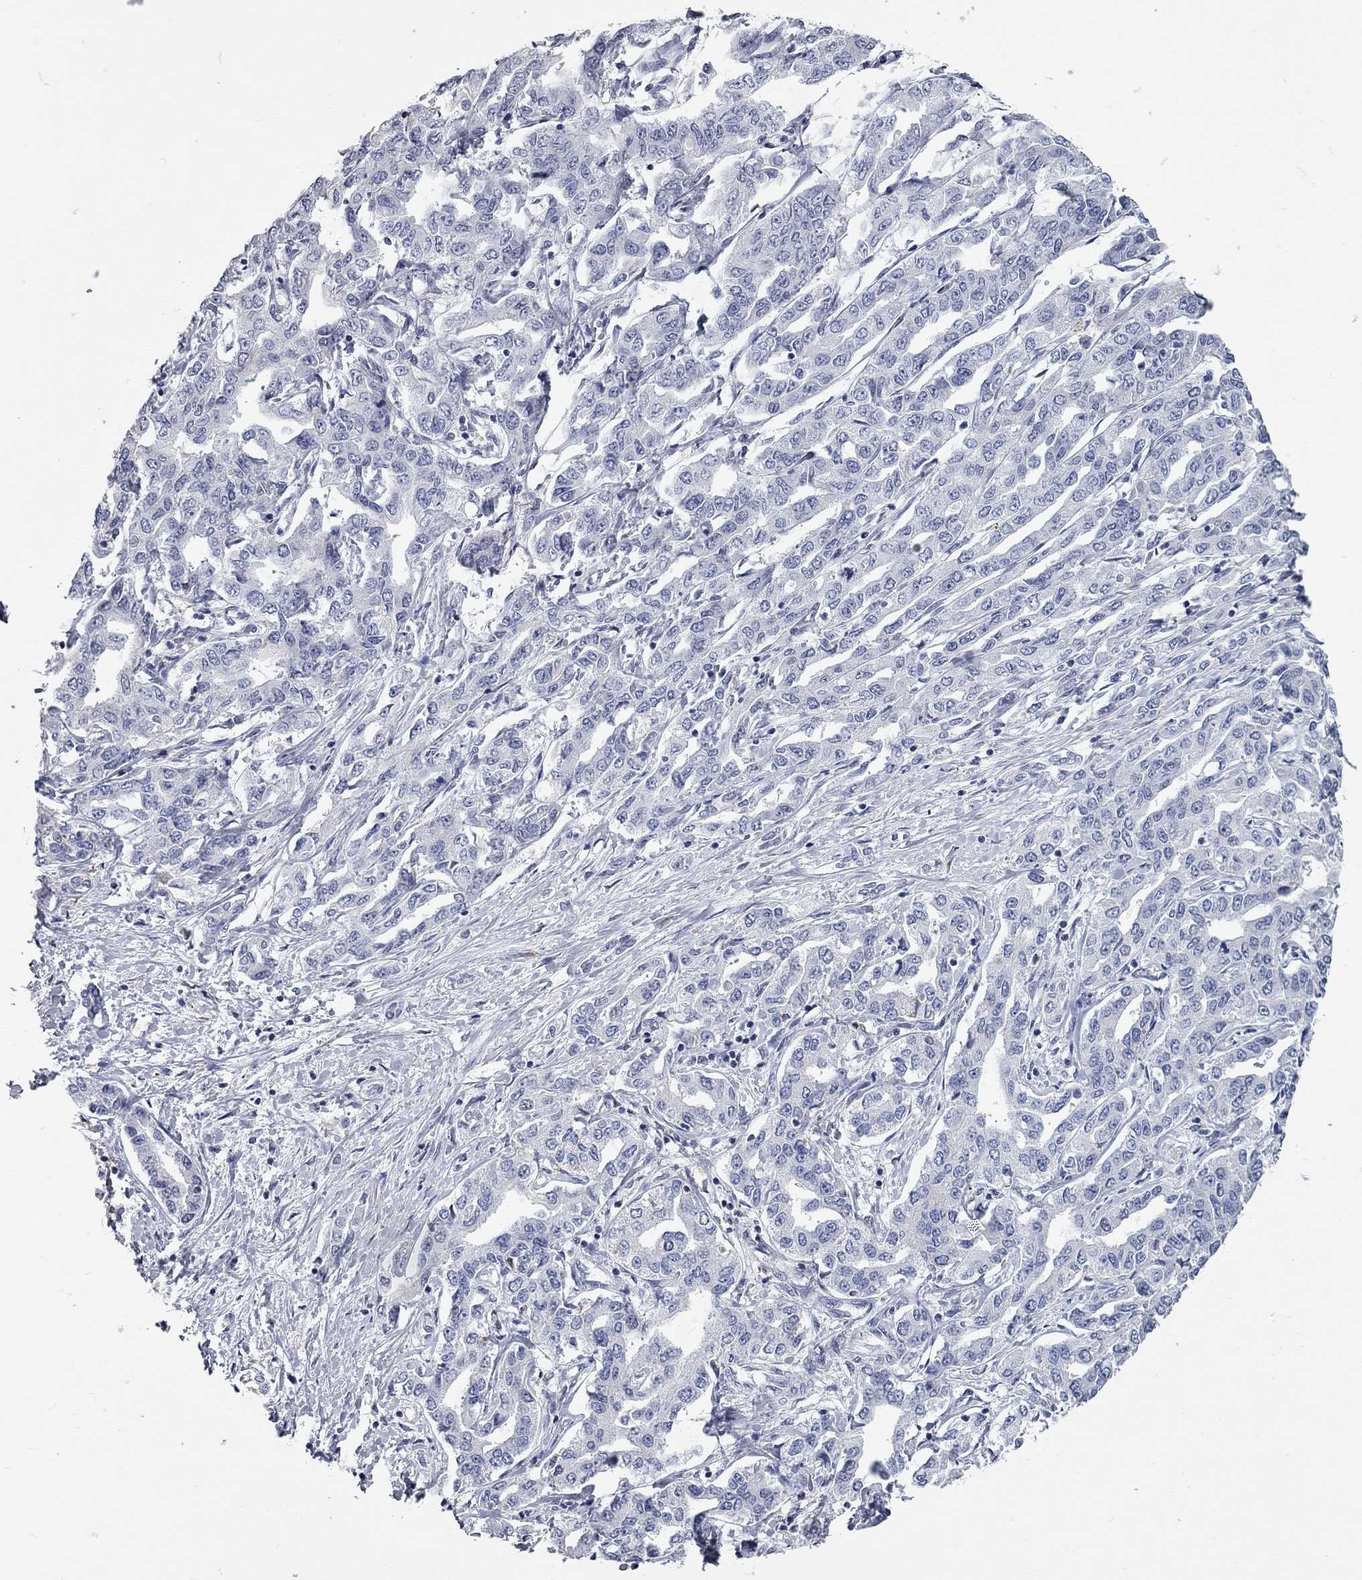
{"staining": {"intensity": "negative", "quantity": "none", "location": "none"}, "tissue": "liver cancer", "cell_type": "Tumor cells", "image_type": "cancer", "snomed": [{"axis": "morphology", "description": "Cholangiocarcinoma"}, {"axis": "topography", "description": "Liver"}], "caption": "Cholangiocarcinoma (liver) stained for a protein using IHC demonstrates no staining tumor cells.", "gene": "XAGE2", "patient": {"sex": "male", "age": 59}}